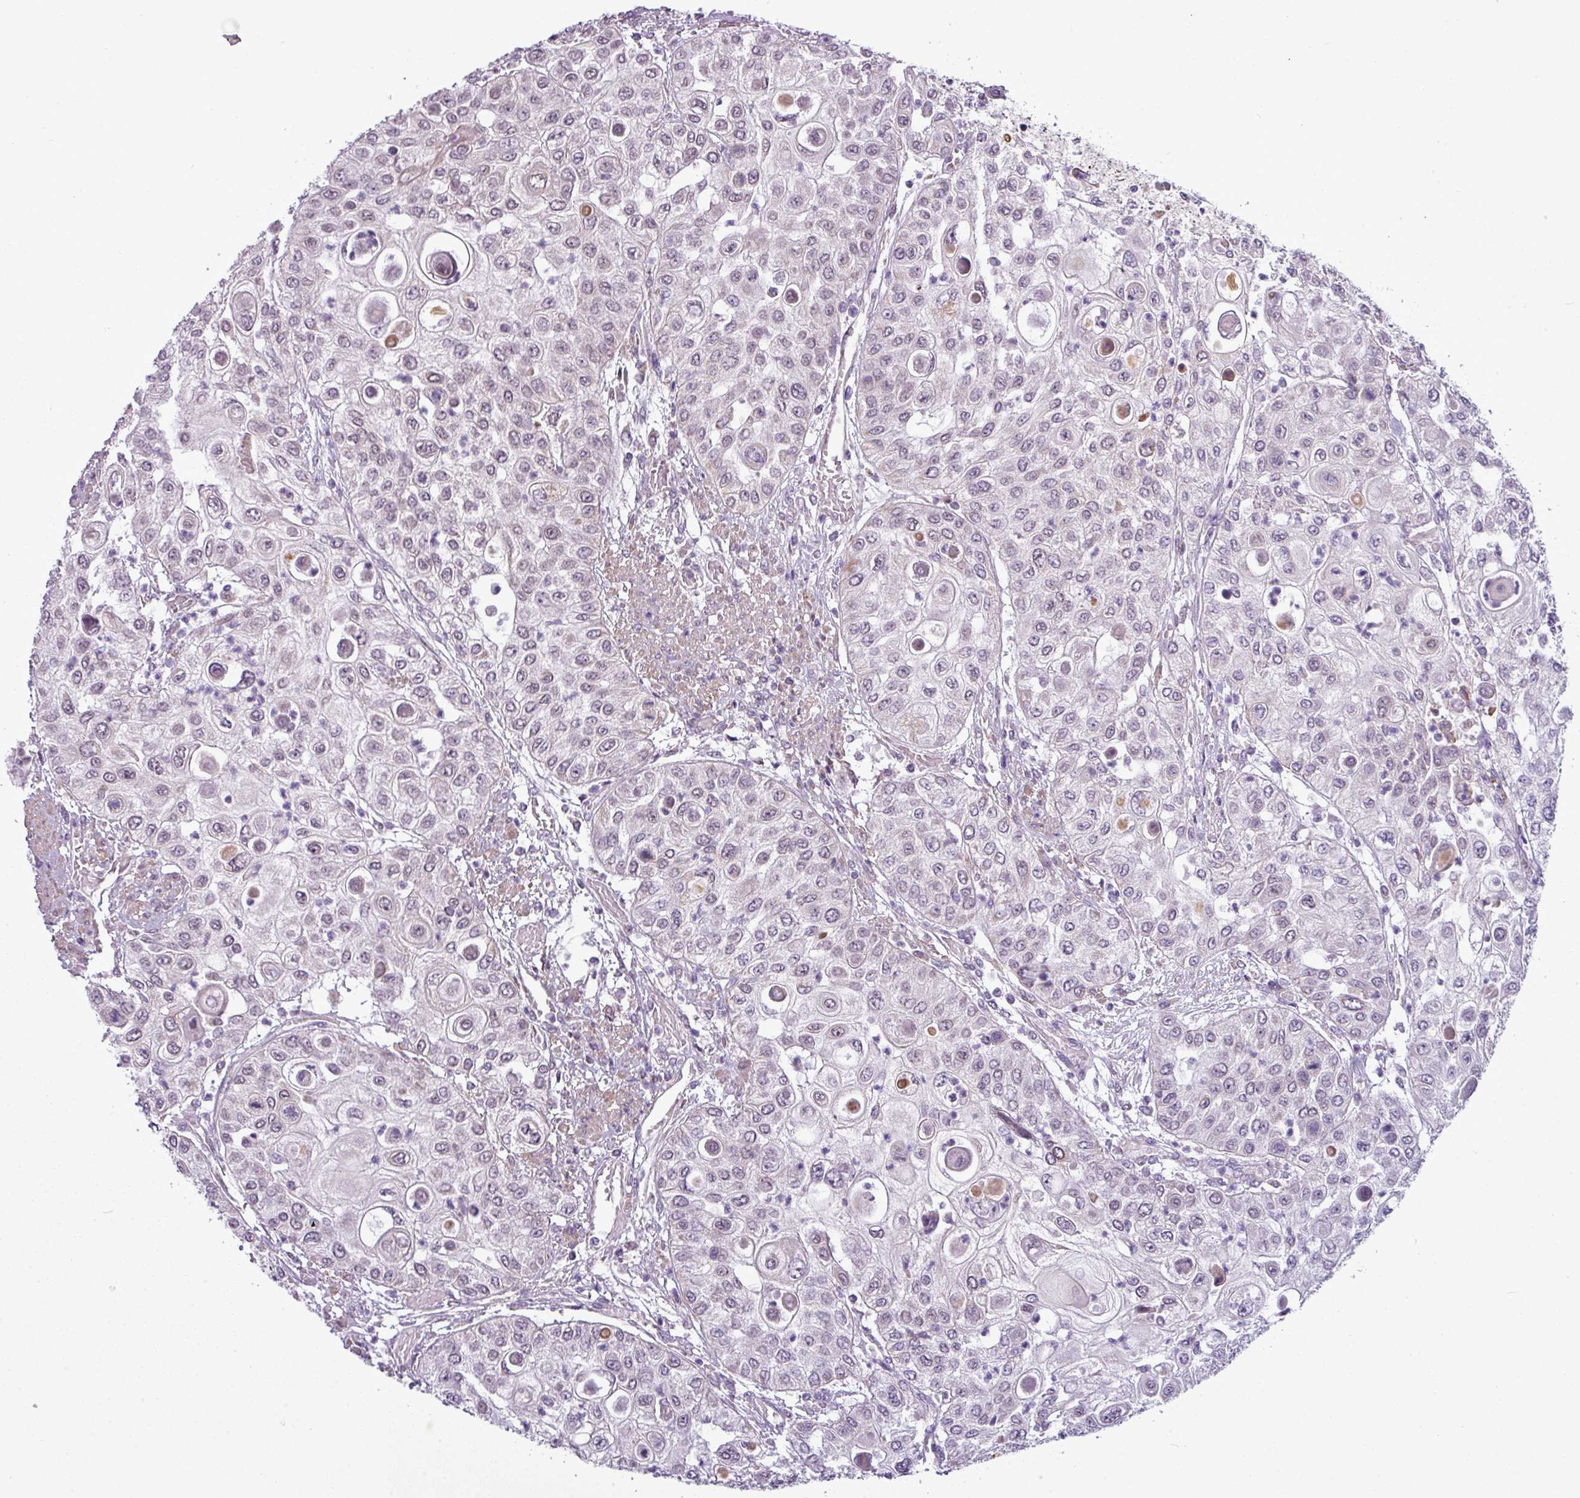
{"staining": {"intensity": "weak", "quantity": "<25%", "location": "nuclear"}, "tissue": "urothelial cancer", "cell_type": "Tumor cells", "image_type": "cancer", "snomed": [{"axis": "morphology", "description": "Urothelial carcinoma, High grade"}, {"axis": "topography", "description": "Urinary bladder"}], "caption": "Human urothelial cancer stained for a protein using immunohistochemistry (IHC) reveals no positivity in tumor cells.", "gene": "ZNF217", "patient": {"sex": "female", "age": 79}}